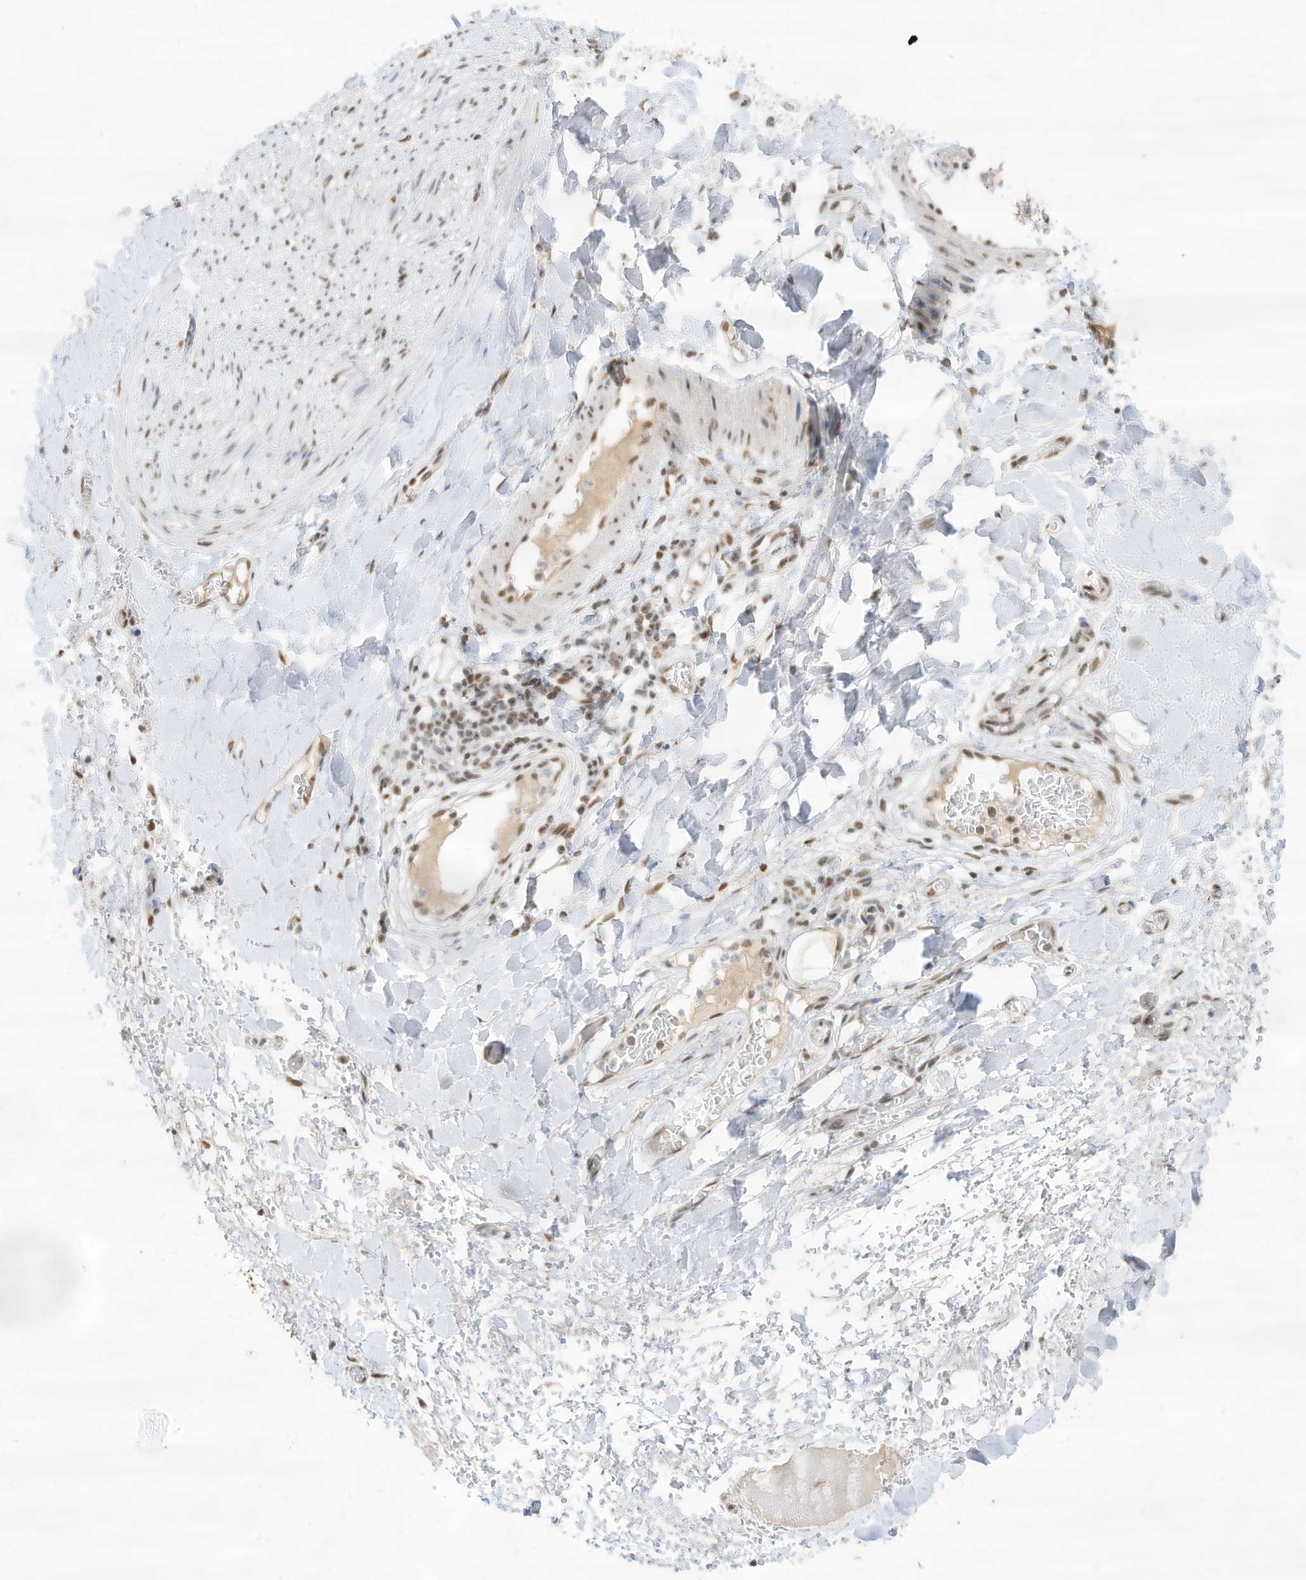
{"staining": {"intensity": "weak", "quantity": "25%-75%", "location": "nuclear"}, "tissue": "soft tissue", "cell_type": "Fibroblasts", "image_type": "normal", "snomed": [{"axis": "morphology", "description": "Normal tissue, NOS"}, {"axis": "morphology", "description": "Adenocarcinoma, NOS"}, {"axis": "topography", "description": "Stomach, upper"}, {"axis": "topography", "description": "Peripheral nerve tissue"}], "caption": "Benign soft tissue was stained to show a protein in brown. There is low levels of weak nuclear expression in about 25%-75% of fibroblasts.", "gene": "NHSL1", "patient": {"sex": "male", "age": 62}}